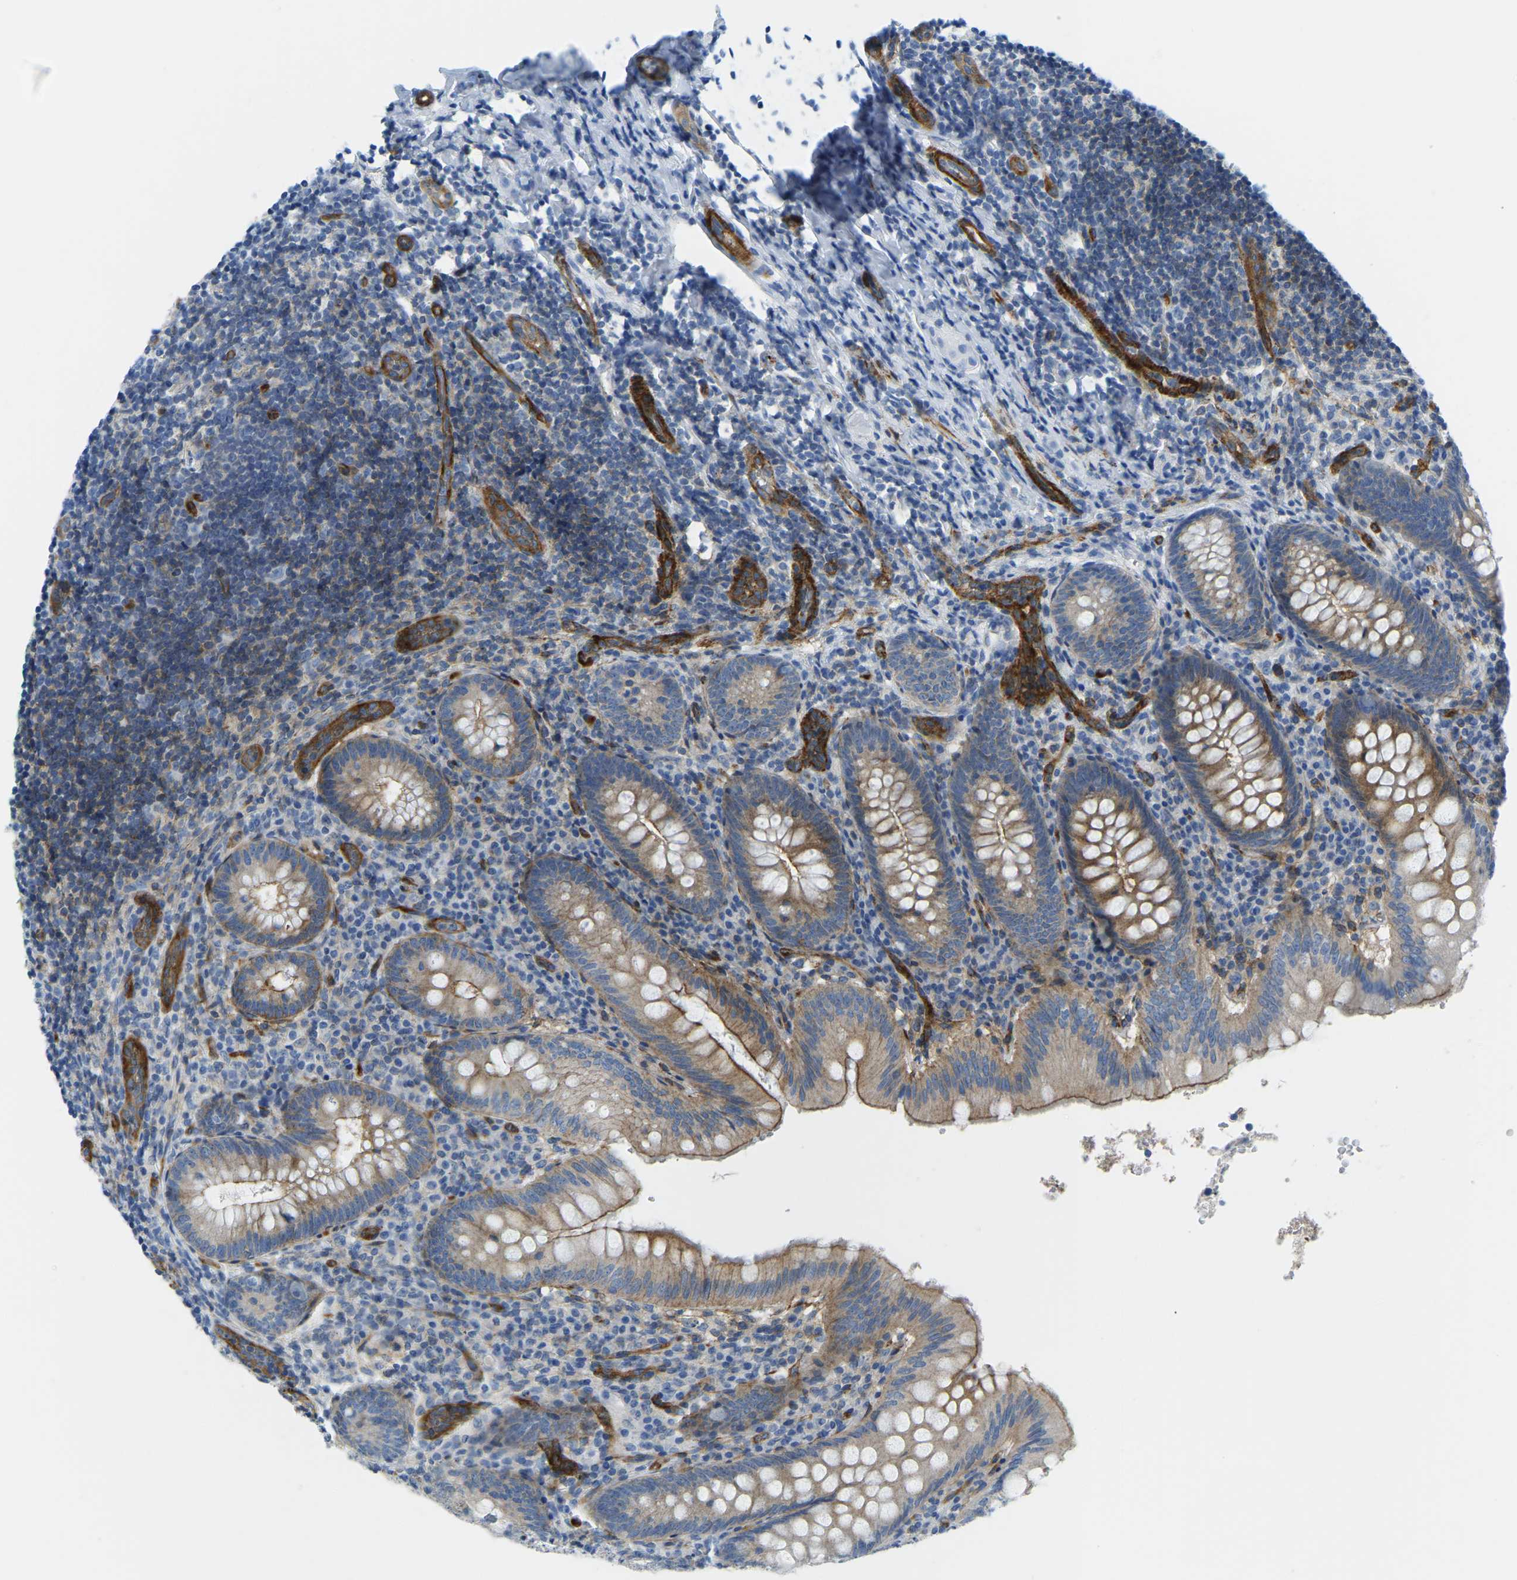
{"staining": {"intensity": "moderate", "quantity": "25%-75%", "location": "cytoplasmic/membranous"}, "tissue": "appendix", "cell_type": "Glandular cells", "image_type": "normal", "snomed": [{"axis": "morphology", "description": "Normal tissue, NOS"}, {"axis": "topography", "description": "Appendix"}], "caption": "Protein expression analysis of normal appendix exhibits moderate cytoplasmic/membranous expression in approximately 25%-75% of glandular cells. (Brightfield microscopy of DAB IHC at high magnification).", "gene": "MYL3", "patient": {"sex": "male", "age": 8}}